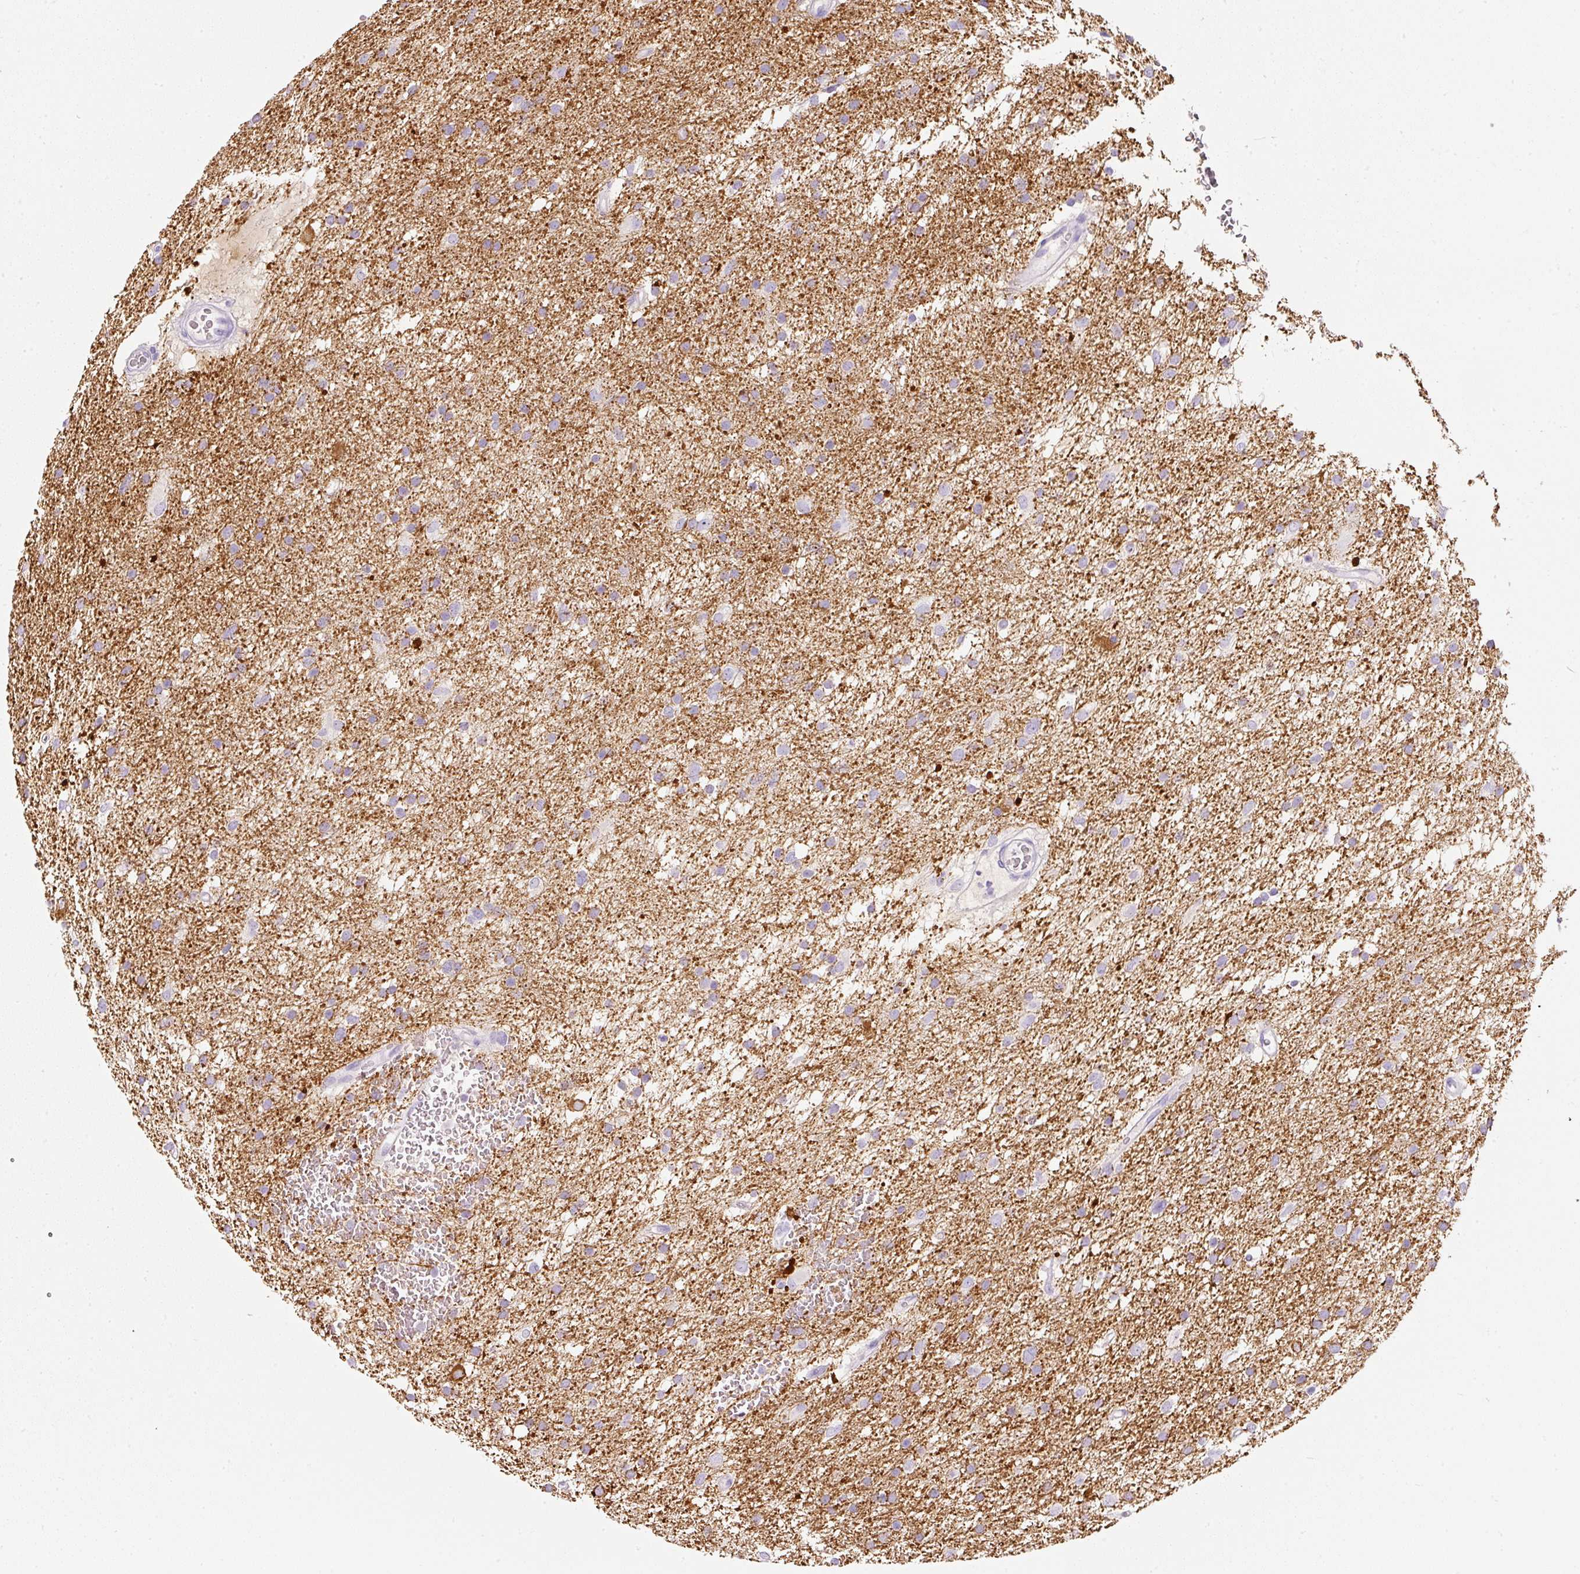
{"staining": {"intensity": "negative", "quantity": "none", "location": "none"}, "tissue": "glioma", "cell_type": "Tumor cells", "image_type": "cancer", "snomed": [{"axis": "morphology", "description": "Glioma, malignant, High grade"}, {"axis": "topography", "description": "Cerebral cortex"}], "caption": "A histopathology image of human glioma is negative for staining in tumor cells.", "gene": "DNM1", "patient": {"sex": "female", "age": 36}}